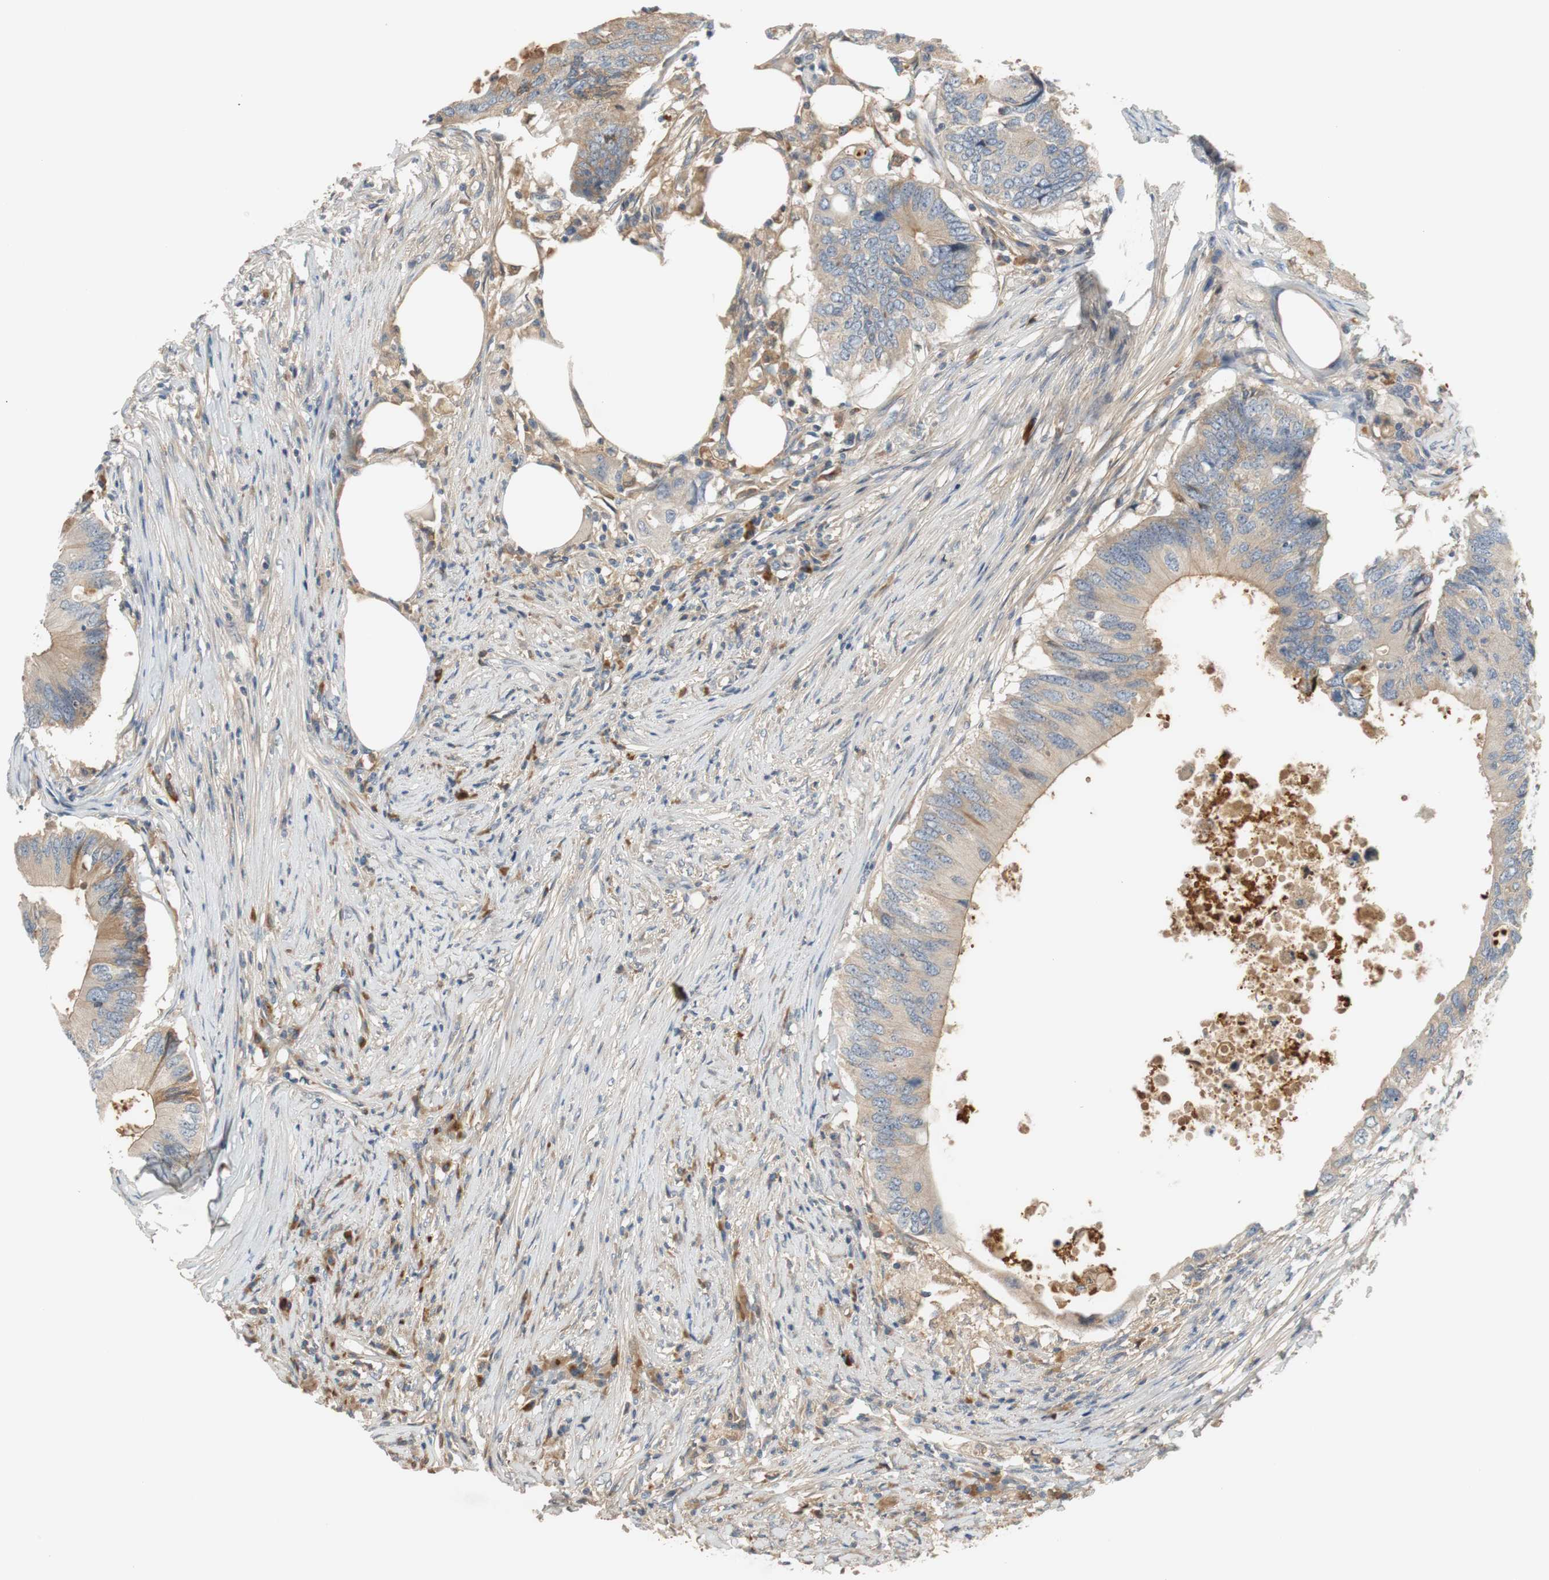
{"staining": {"intensity": "weak", "quantity": ">75%", "location": "cytoplasmic/membranous"}, "tissue": "colorectal cancer", "cell_type": "Tumor cells", "image_type": "cancer", "snomed": [{"axis": "morphology", "description": "Adenocarcinoma, NOS"}, {"axis": "topography", "description": "Colon"}], "caption": "Immunohistochemical staining of colorectal cancer displays low levels of weak cytoplasmic/membranous protein staining in approximately >75% of tumor cells.", "gene": "C4A", "patient": {"sex": "male", "age": 71}}